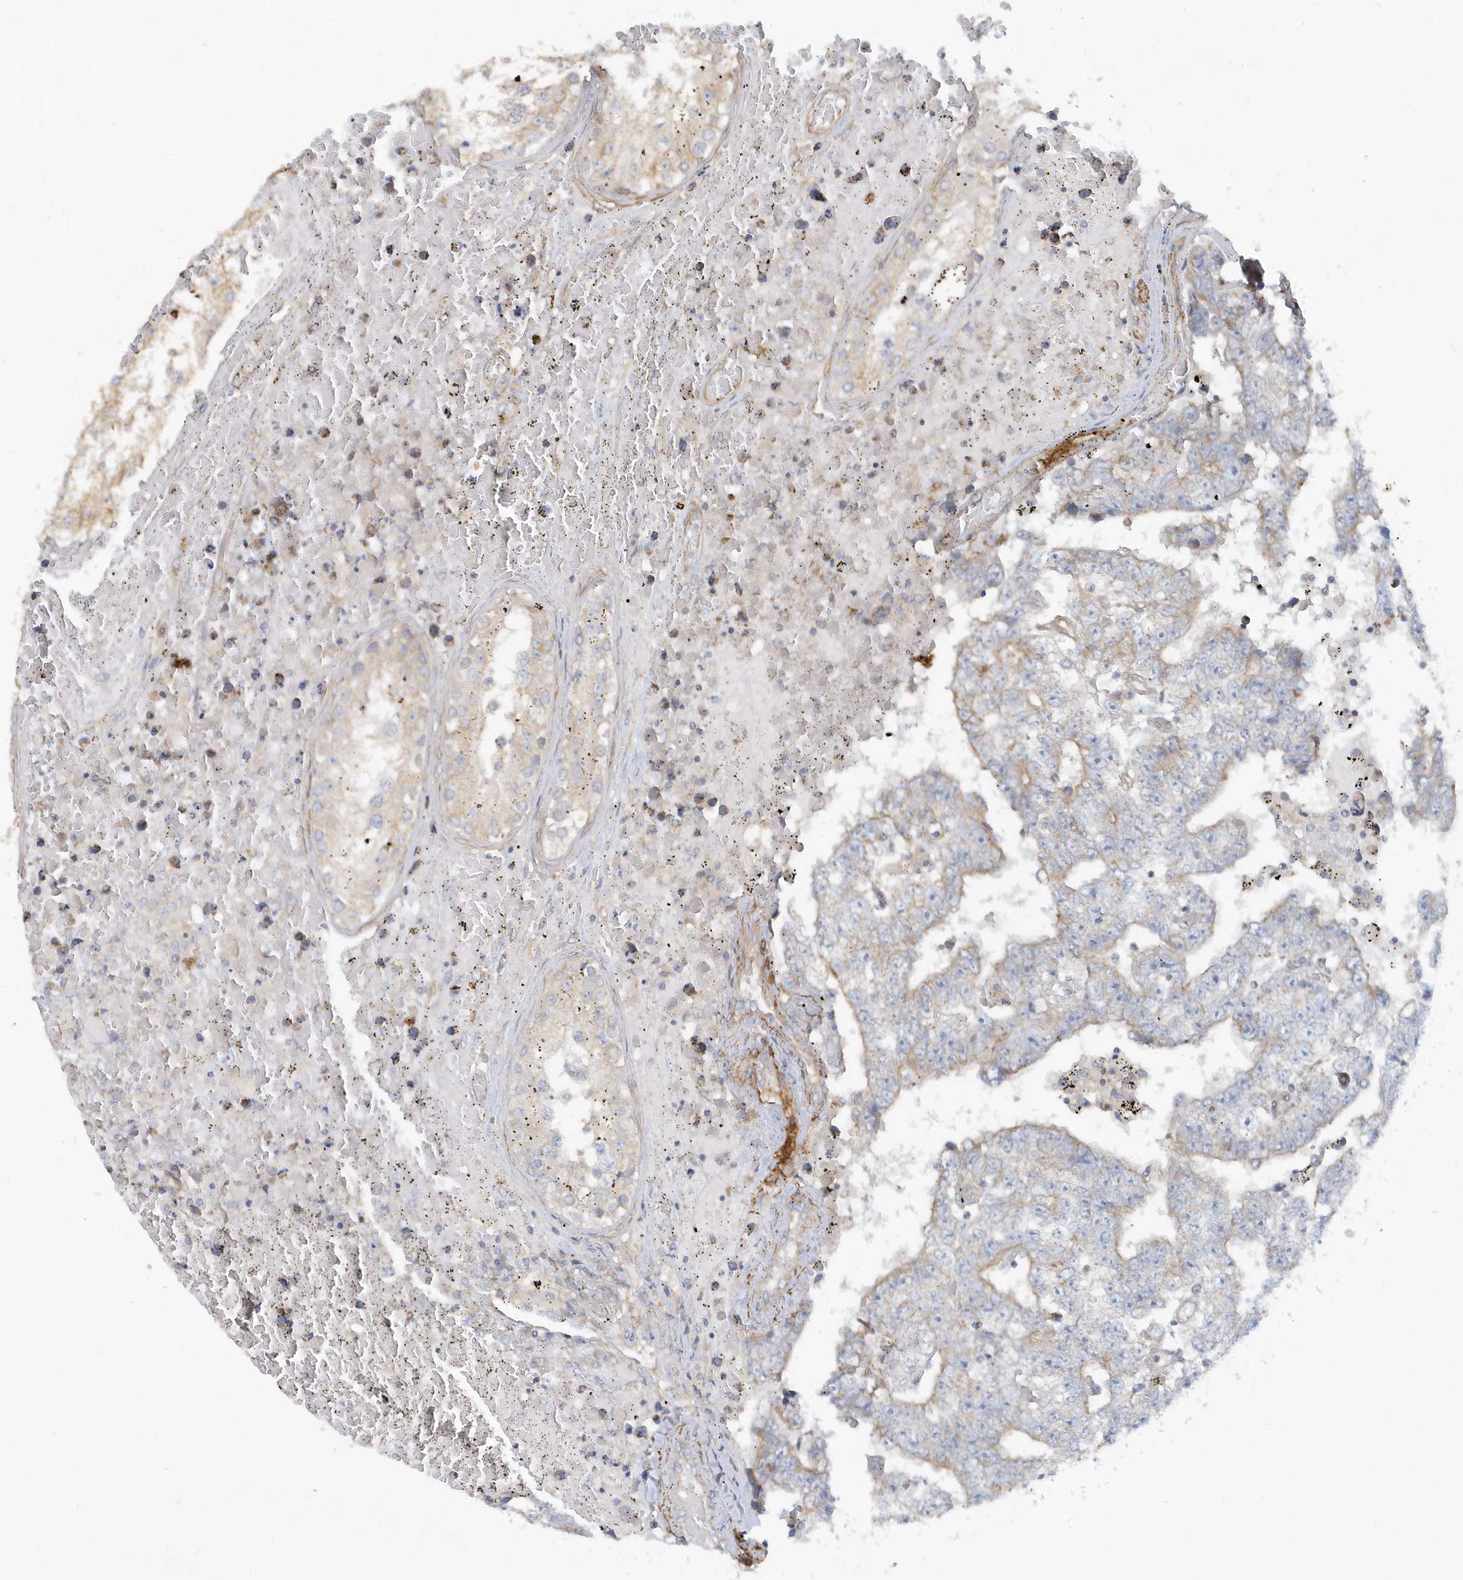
{"staining": {"intensity": "moderate", "quantity": "<25%", "location": "cytoplasmic/membranous"}, "tissue": "testis cancer", "cell_type": "Tumor cells", "image_type": "cancer", "snomed": [{"axis": "morphology", "description": "Carcinoma, Embryonal, NOS"}, {"axis": "topography", "description": "Testis"}], "caption": "IHC image of testis cancer stained for a protein (brown), which displays low levels of moderate cytoplasmic/membranous positivity in approximately <25% of tumor cells.", "gene": "LEXM", "patient": {"sex": "male", "age": 25}}